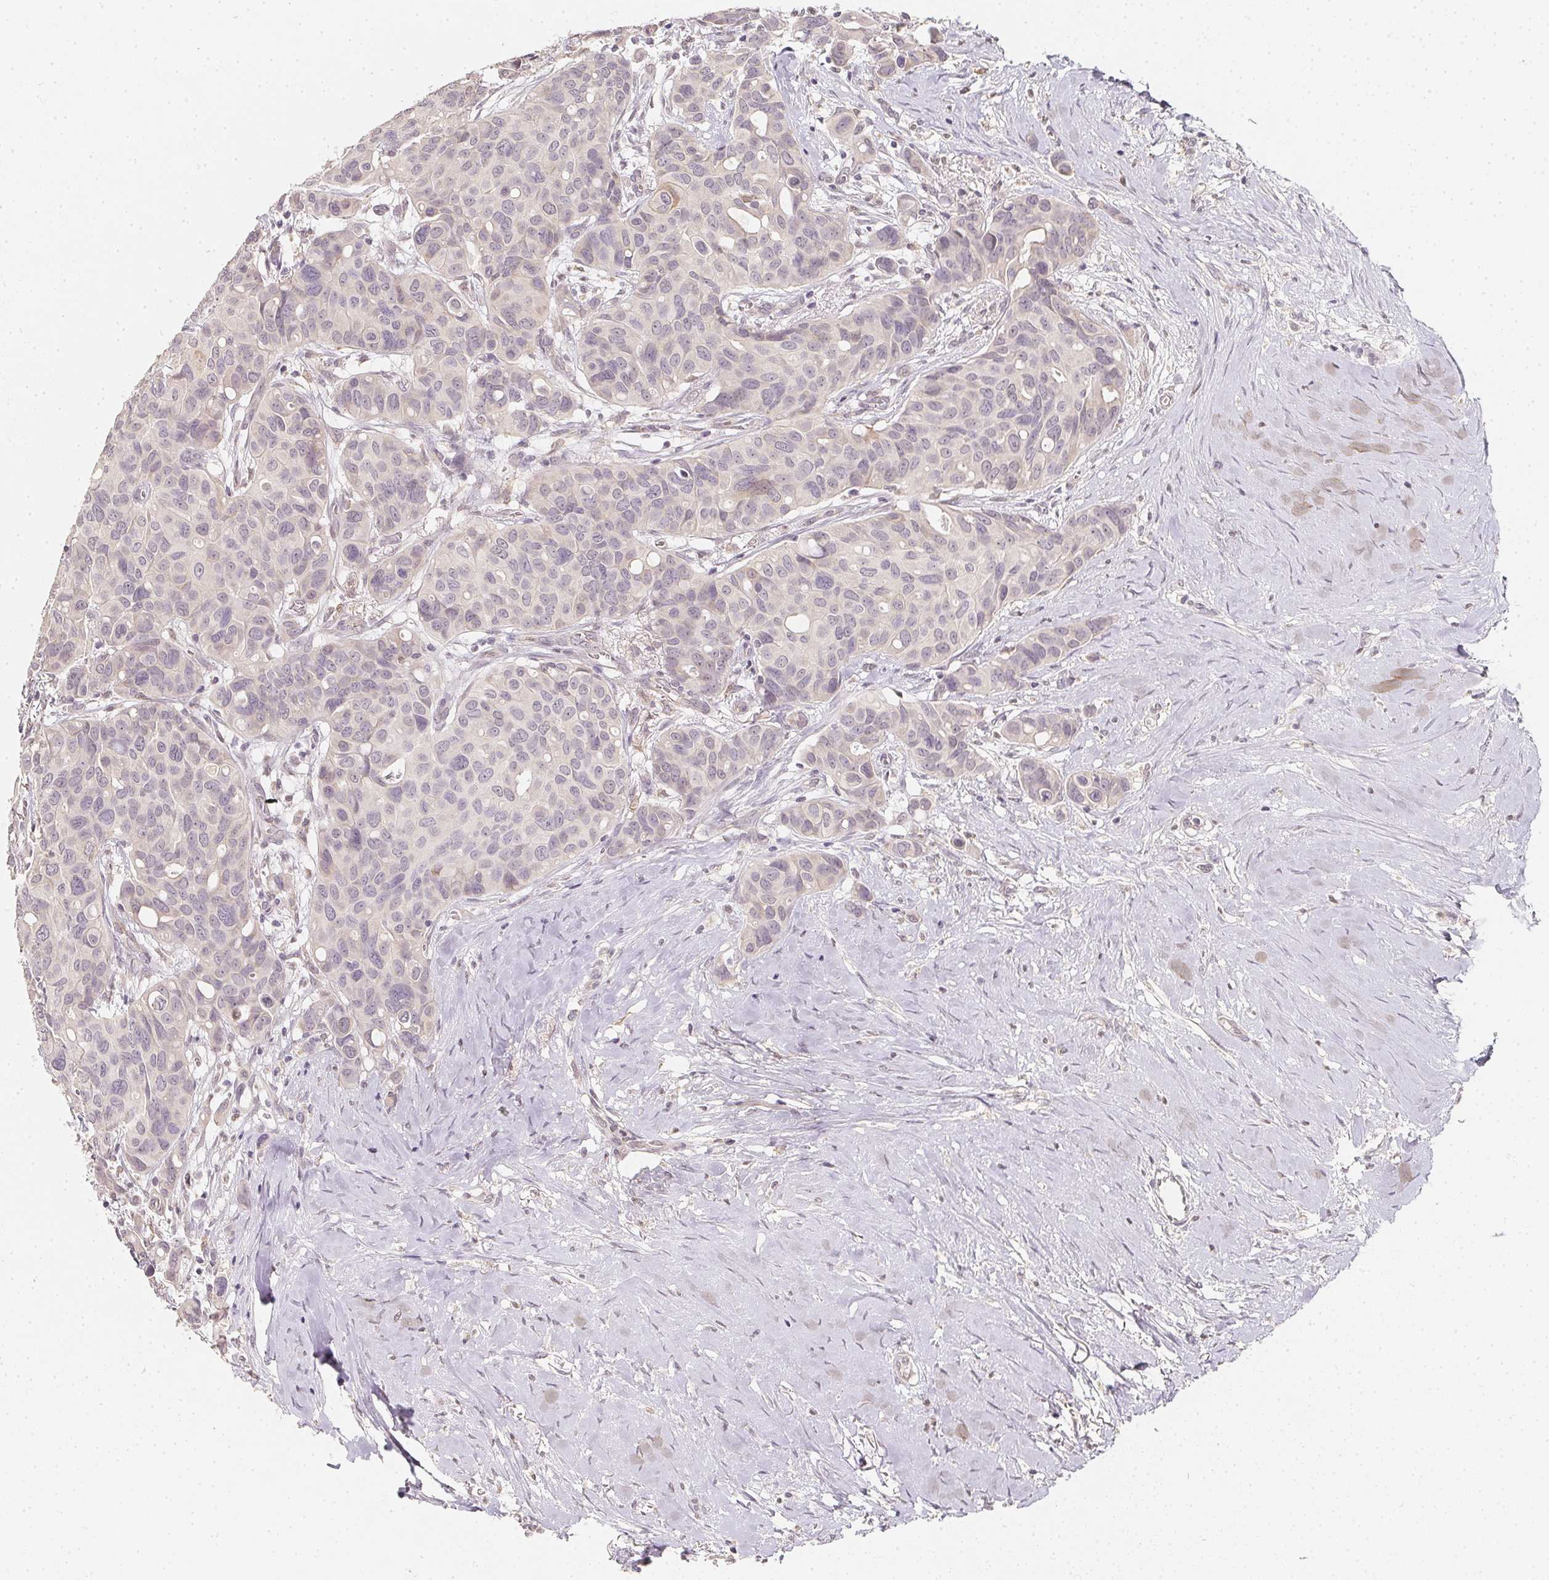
{"staining": {"intensity": "negative", "quantity": "none", "location": "none"}, "tissue": "breast cancer", "cell_type": "Tumor cells", "image_type": "cancer", "snomed": [{"axis": "morphology", "description": "Duct carcinoma"}, {"axis": "topography", "description": "Breast"}], "caption": "A photomicrograph of breast cancer (infiltrating ductal carcinoma) stained for a protein shows no brown staining in tumor cells.", "gene": "SOAT1", "patient": {"sex": "female", "age": 54}}